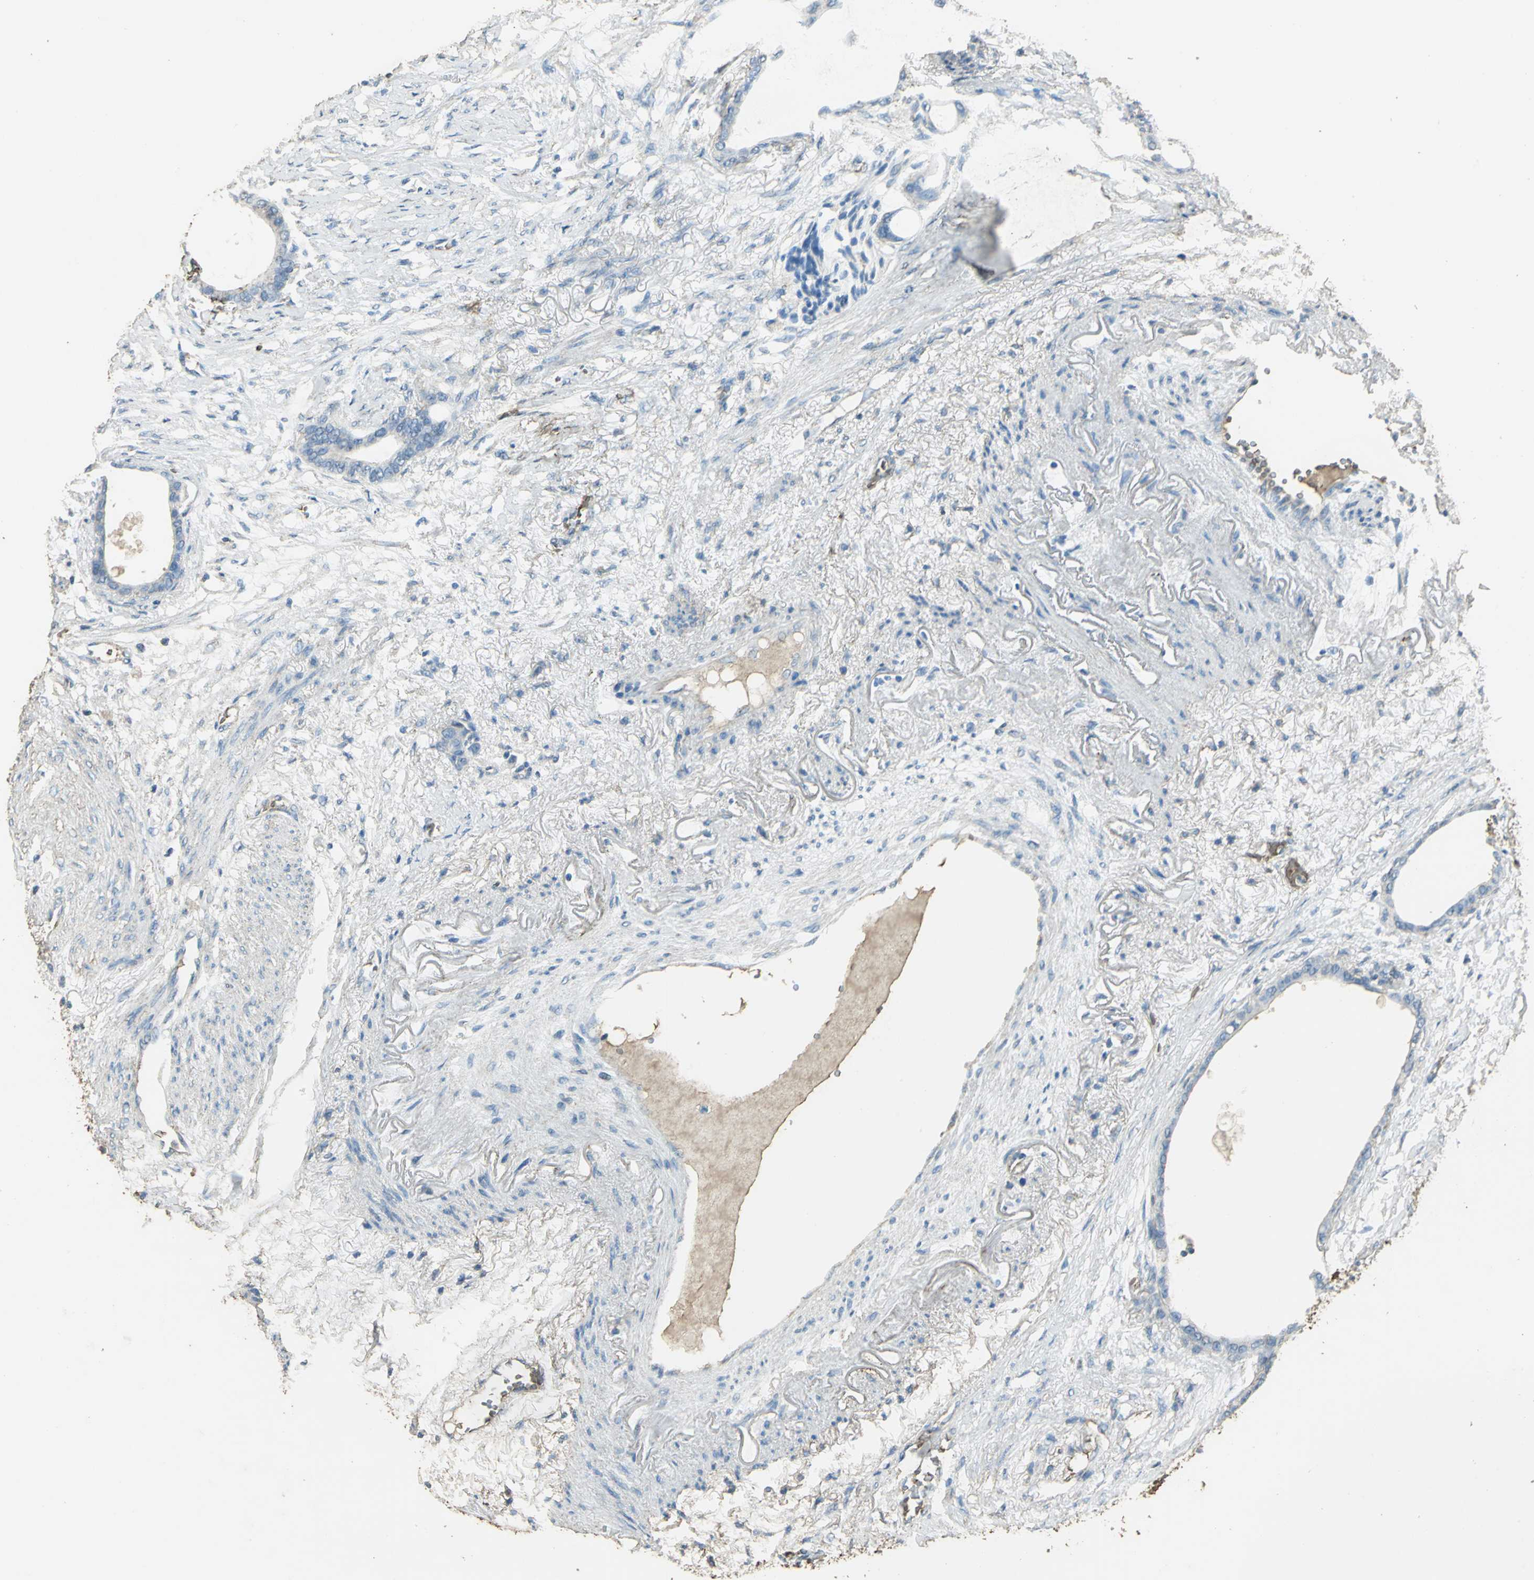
{"staining": {"intensity": "negative", "quantity": "none", "location": "none"}, "tissue": "stomach cancer", "cell_type": "Tumor cells", "image_type": "cancer", "snomed": [{"axis": "morphology", "description": "Adenocarcinoma, NOS"}, {"axis": "topography", "description": "Stomach"}], "caption": "Protein analysis of stomach cancer (adenocarcinoma) demonstrates no significant expression in tumor cells.", "gene": "TRAPPC2", "patient": {"sex": "female", "age": 75}}